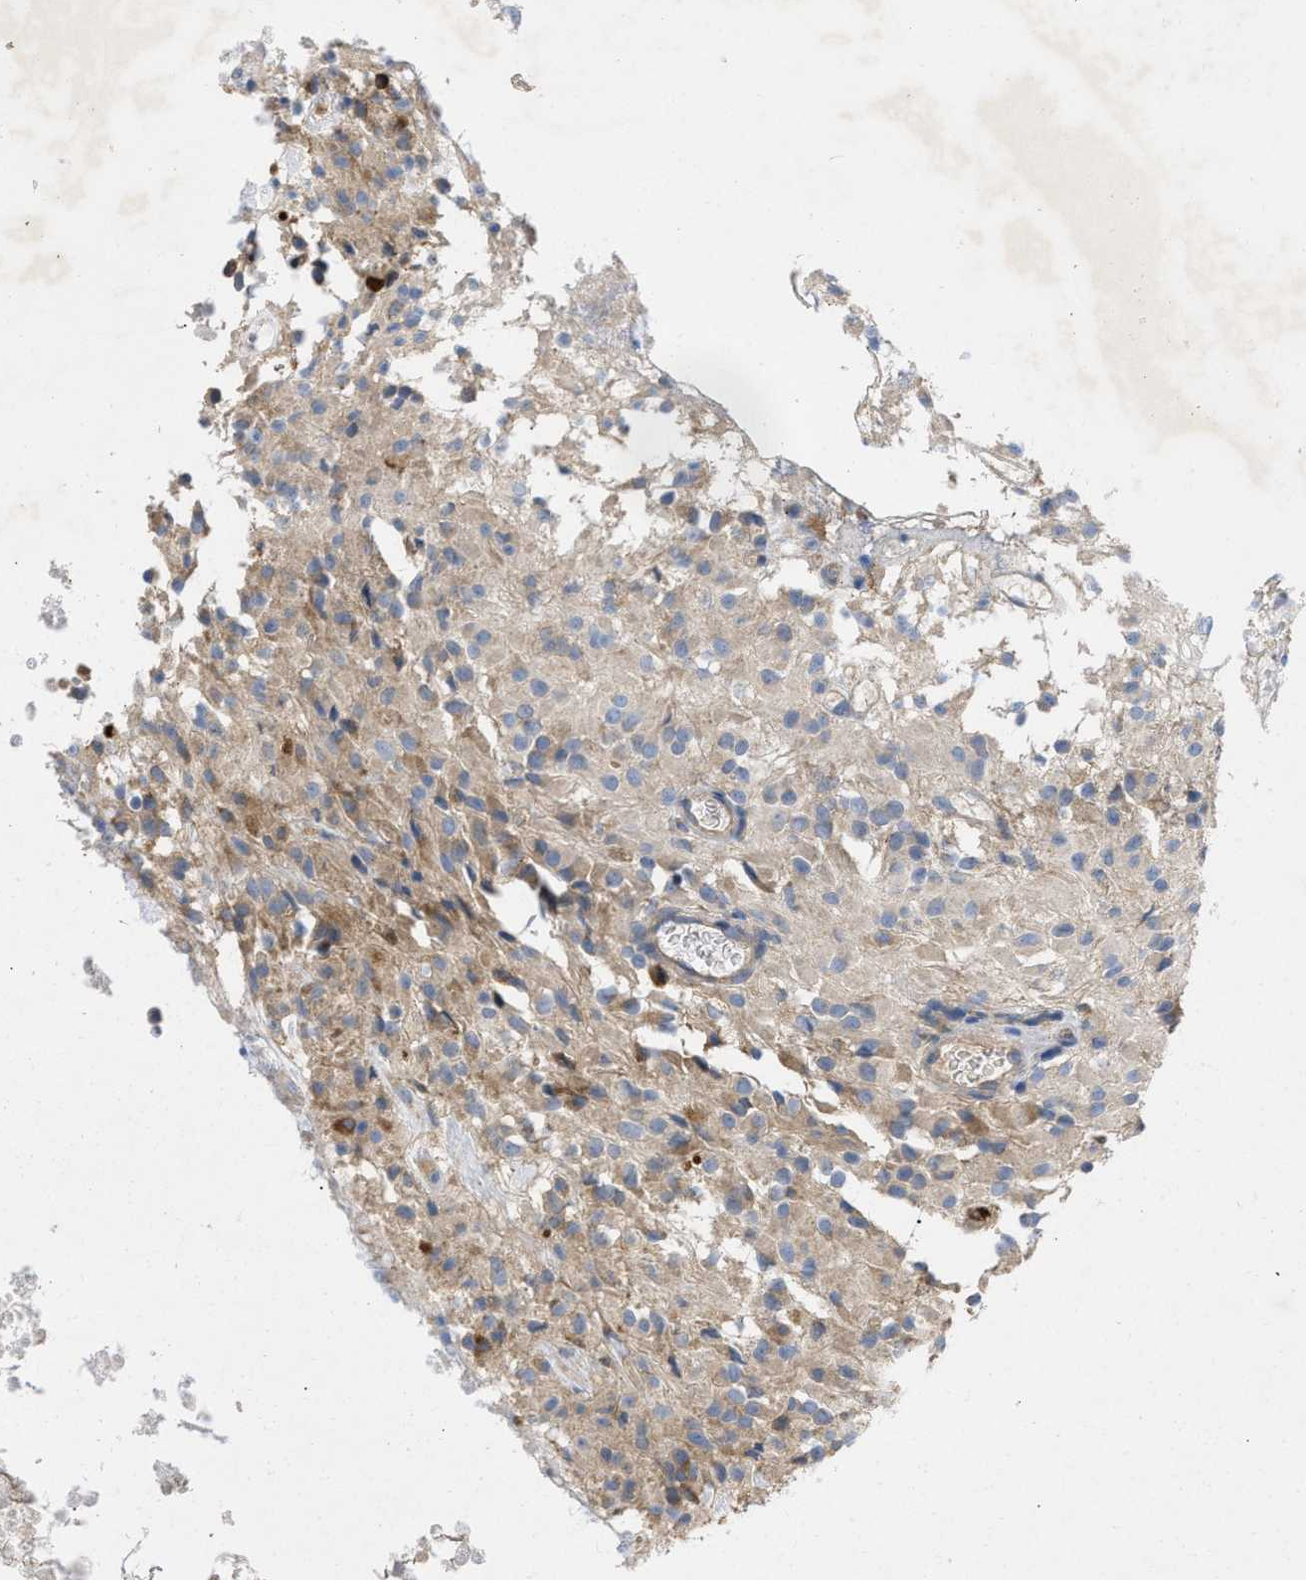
{"staining": {"intensity": "negative", "quantity": "none", "location": "none"}, "tissue": "glioma", "cell_type": "Tumor cells", "image_type": "cancer", "snomed": [{"axis": "morphology", "description": "Glioma, malignant, High grade"}, {"axis": "topography", "description": "Brain"}], "caption": "An image of human high-grade glioma (malignant) is negative for staining in tumor cells.", "gene": "TMEM131", "patient": {"sex": "female", "age": 59}}